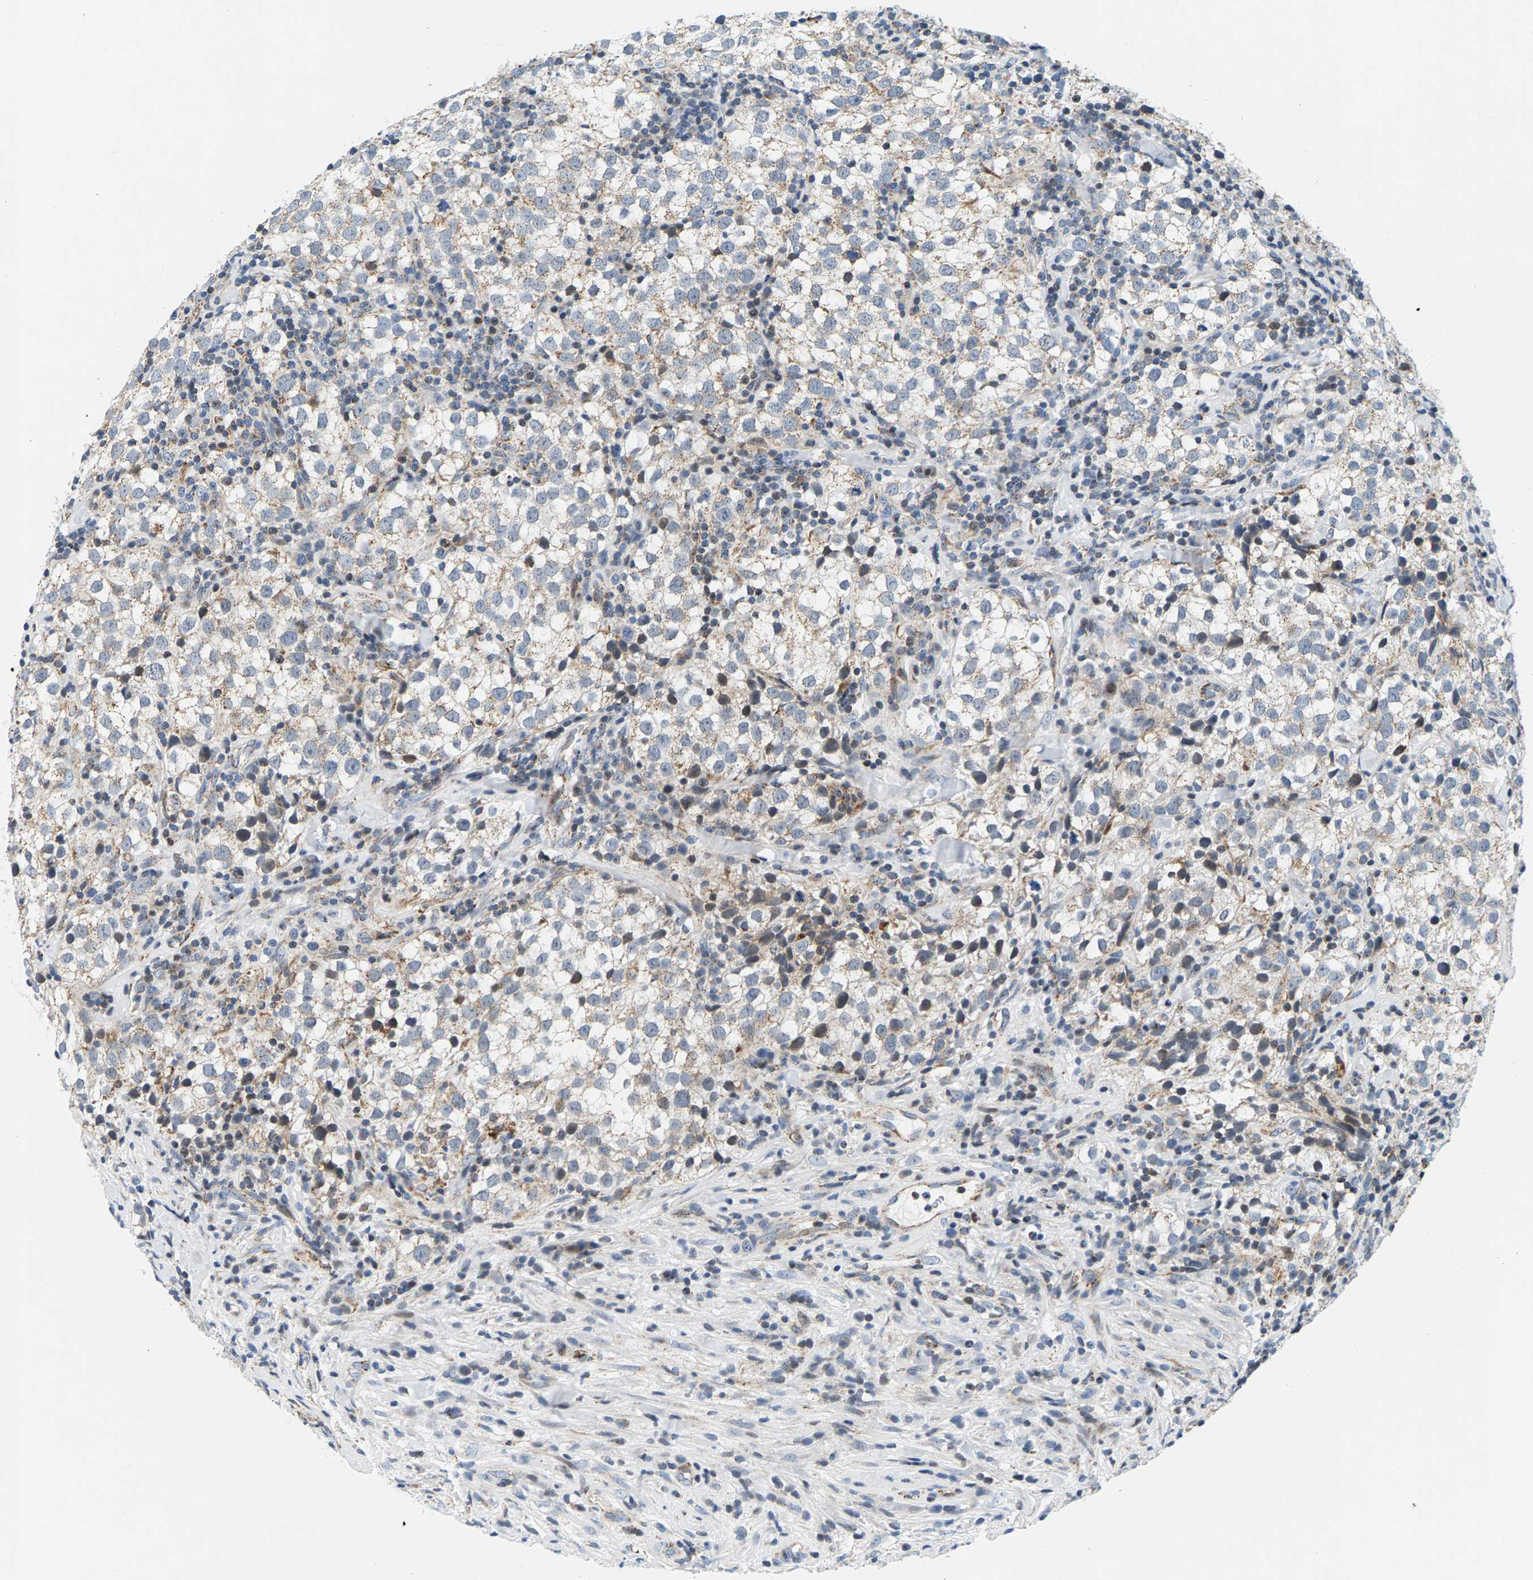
{"staining": {"intensity": "weak", "quantity": "25%-75%", "location": "cytoplasmic/membranous"}, "tissue": "testis cancer", "cell_type": "Tumor cells", "image_type": "cancer", "snomed": [{"axis": "morphology", "description": "Seminoma, NOS"}, {"axis": "morphology", "description": "Carcinoma, Embryonal, NOS"}, {"axis": "topography", "description": "Testis"}], "caption": "This is a photomicrograph of IHC staining of testis embryonal carcinoma, which shows weak staining in the cytoplasmic/membranous of tumor cells.", "gene": "PDE1A", "patient": {"sex": "male", "age": 36}}